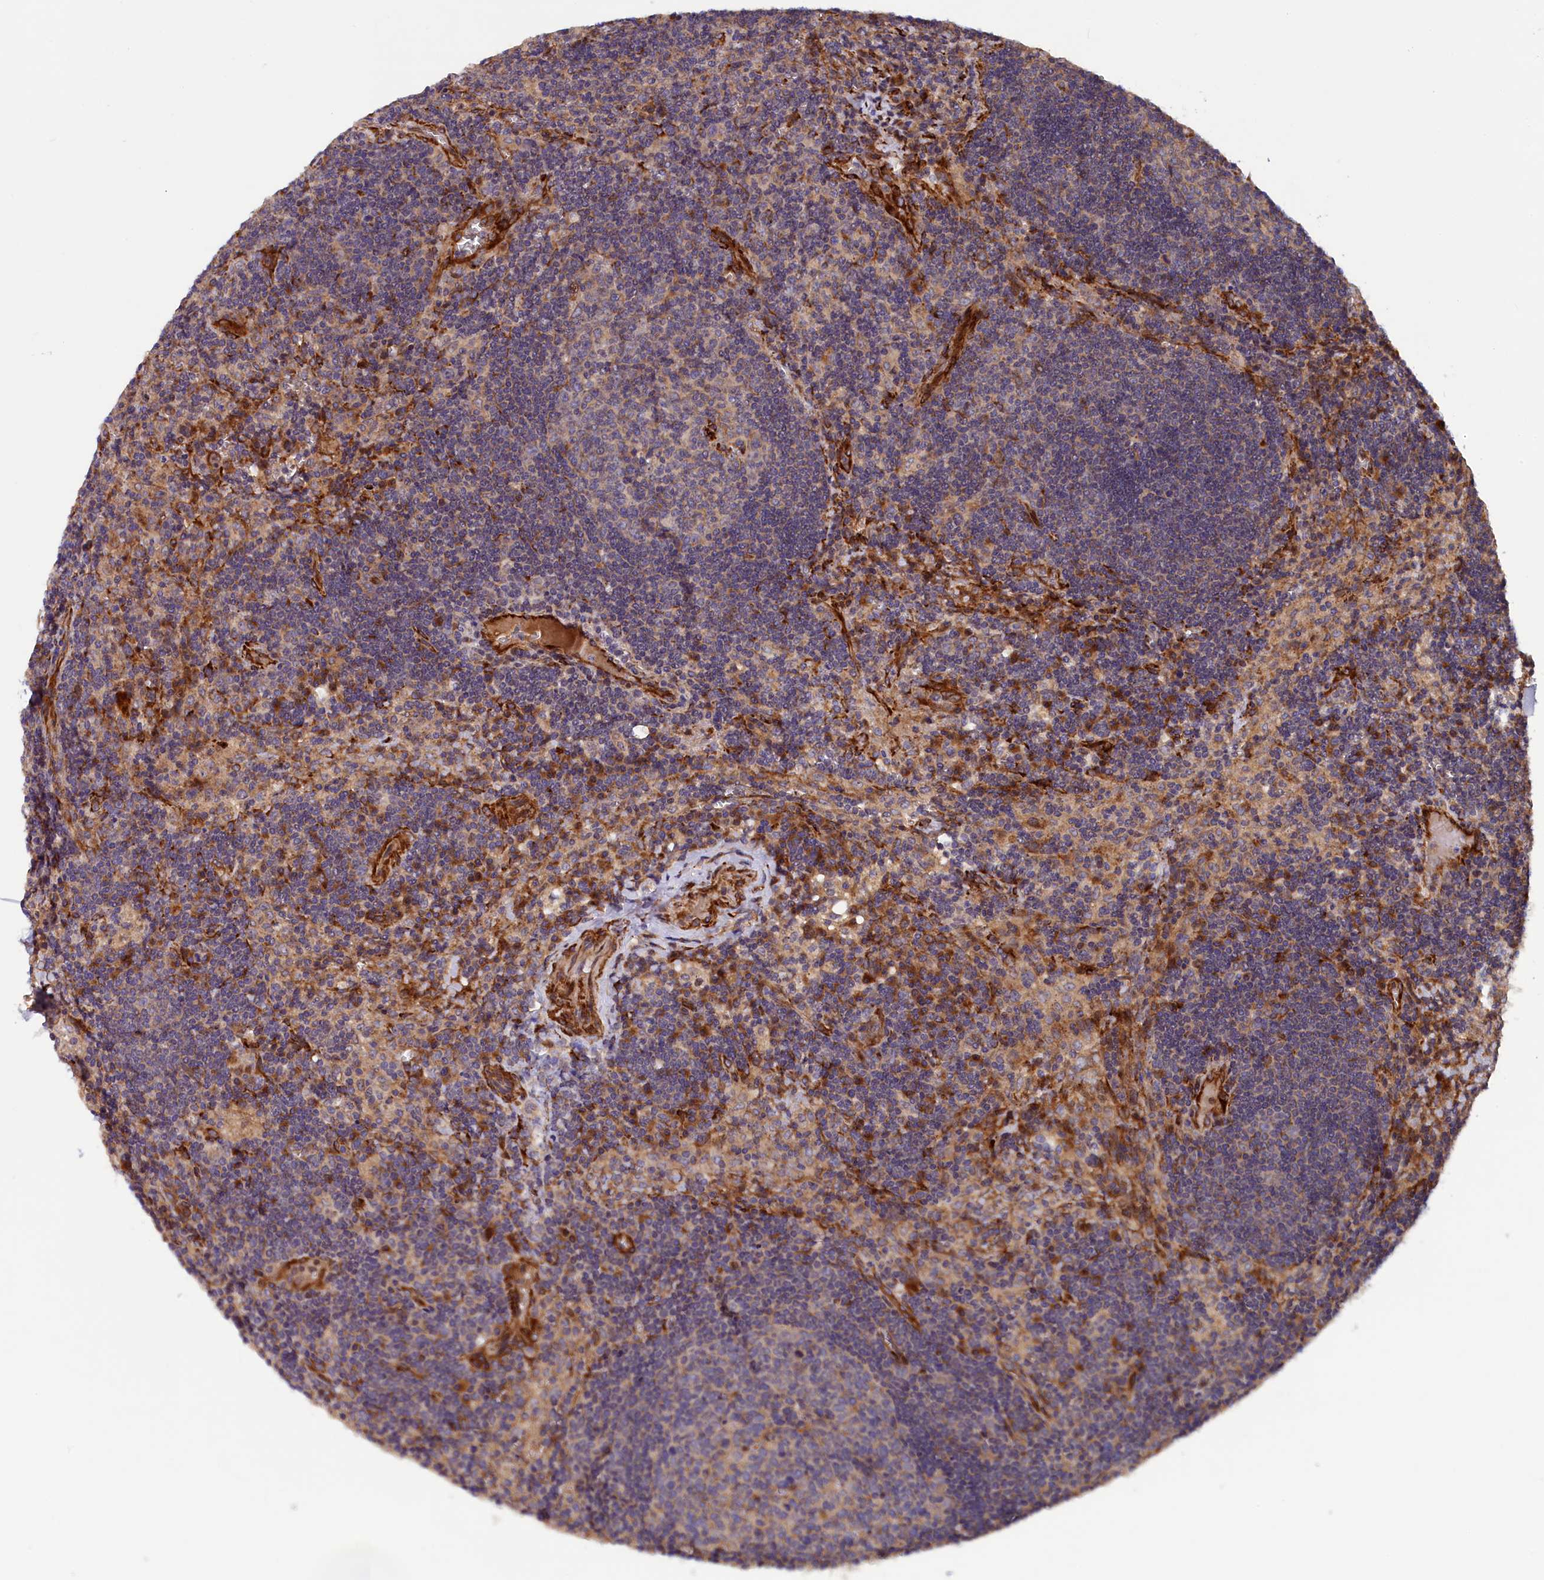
{"staining": {"intensity": "weak", "quantity": "25%-75%", "location": "cytoplasmic/membranous"}, "tissue": "lymph node", "cell_type": "Germinal center cells", "image_type": "normal", "snomed": [{"axis": "morphology", "description": "Normal tissue, NOS"}, {"axis": "topography", "description": "Lymph node"}], "caption": "Weak cytoplasmic/membranous expression for a protein is present in about 25%-75% of germinal center cells of benign lymph node using IHC.", "gene": "ARRDC4", "patient": {"sex": "male", "age": 58}}